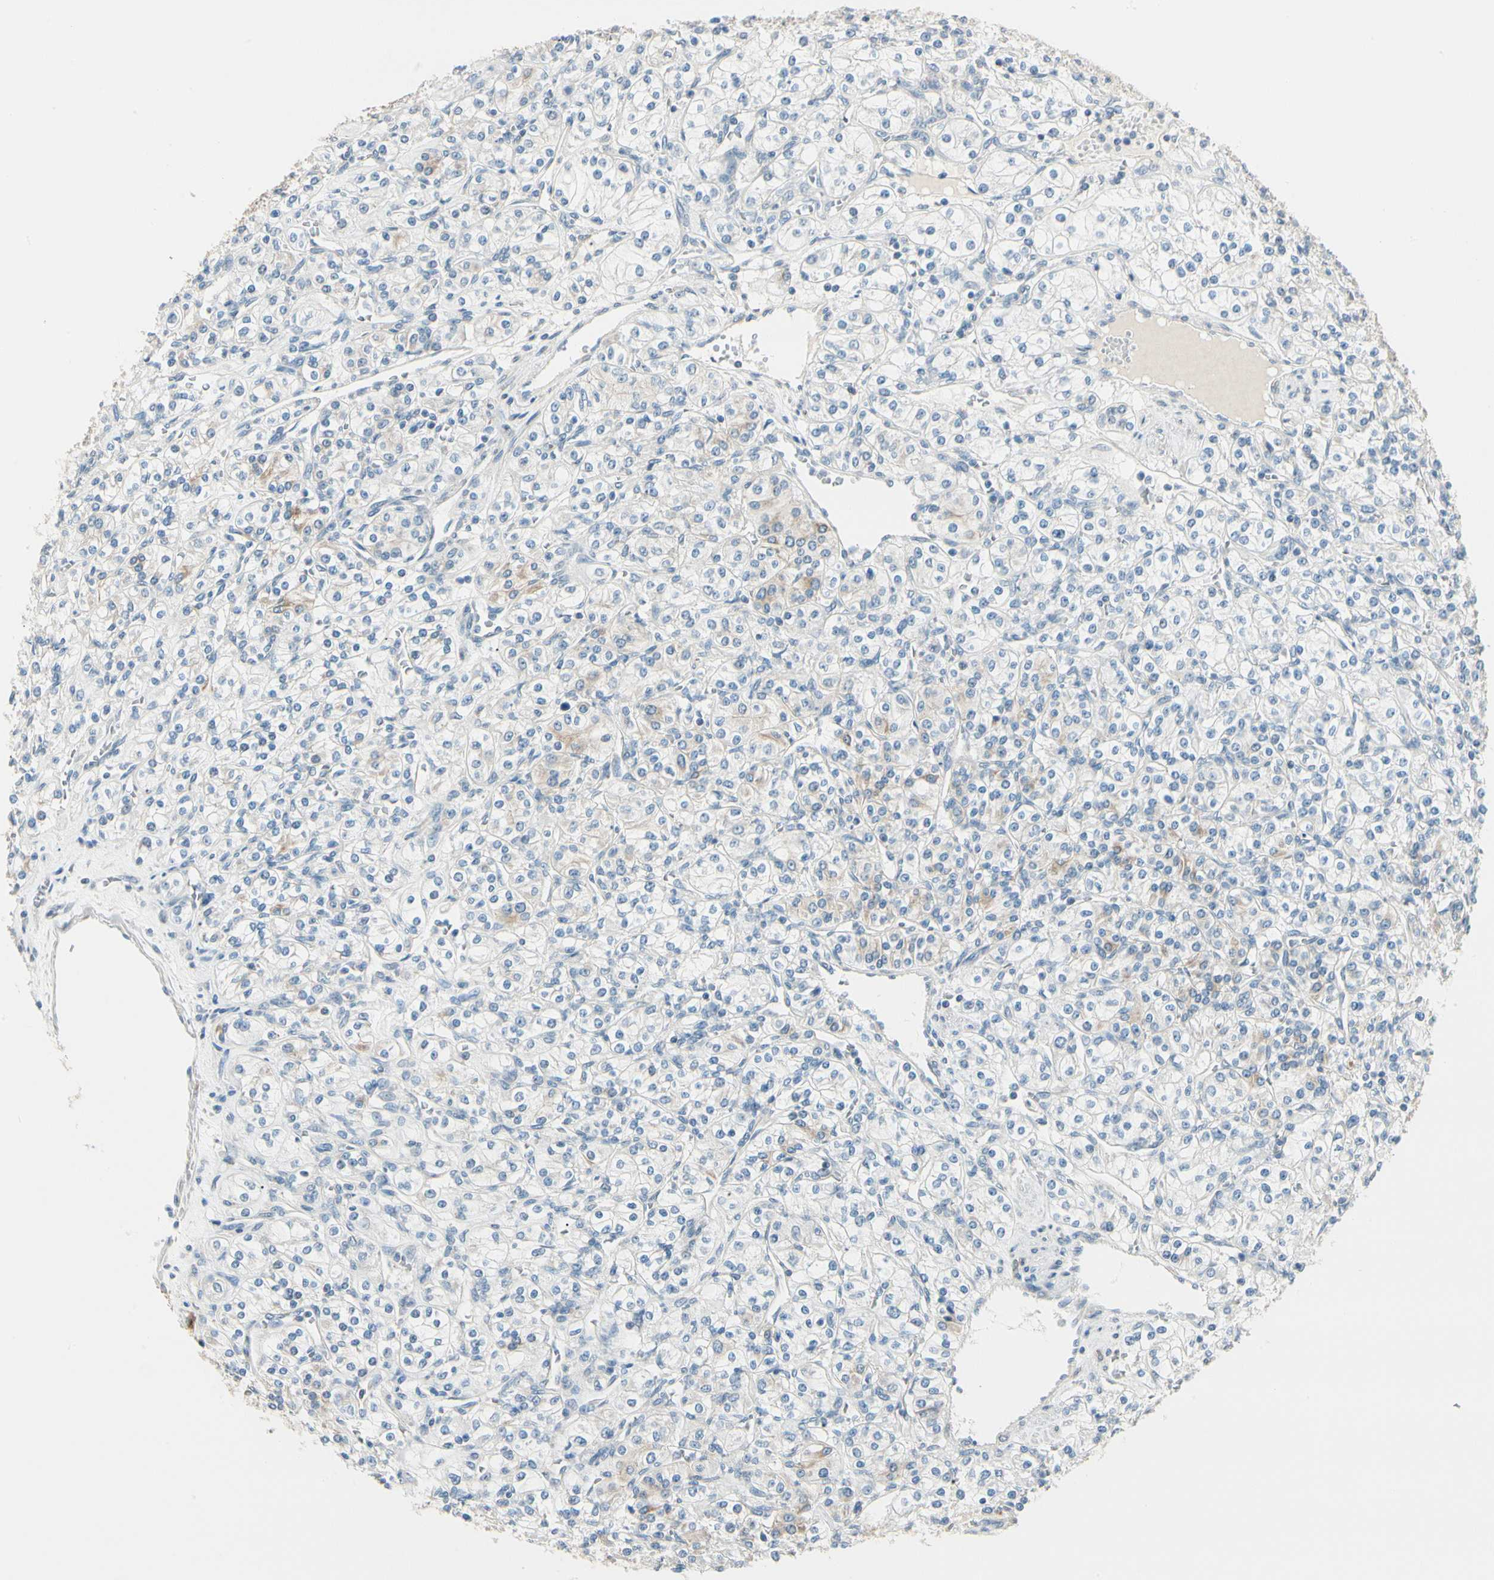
{"staining": {"intensity": "negative", "quantity": "none", "location": "none"}, "tissue": "renal cancer", "cell_type": "Tumor cells", "image_type": "cancer", "snomed": [{"axis": "morphology", "description": "Adenocarcinoma, NOS"}, {"axis": "topography", "description": "Kidney"}], "caption": "Tumor cells are negative for protein expression in human renal adenocarcinoma.", "gene": "DUSP12", "patient": {"sex": "male", "age": 77}}